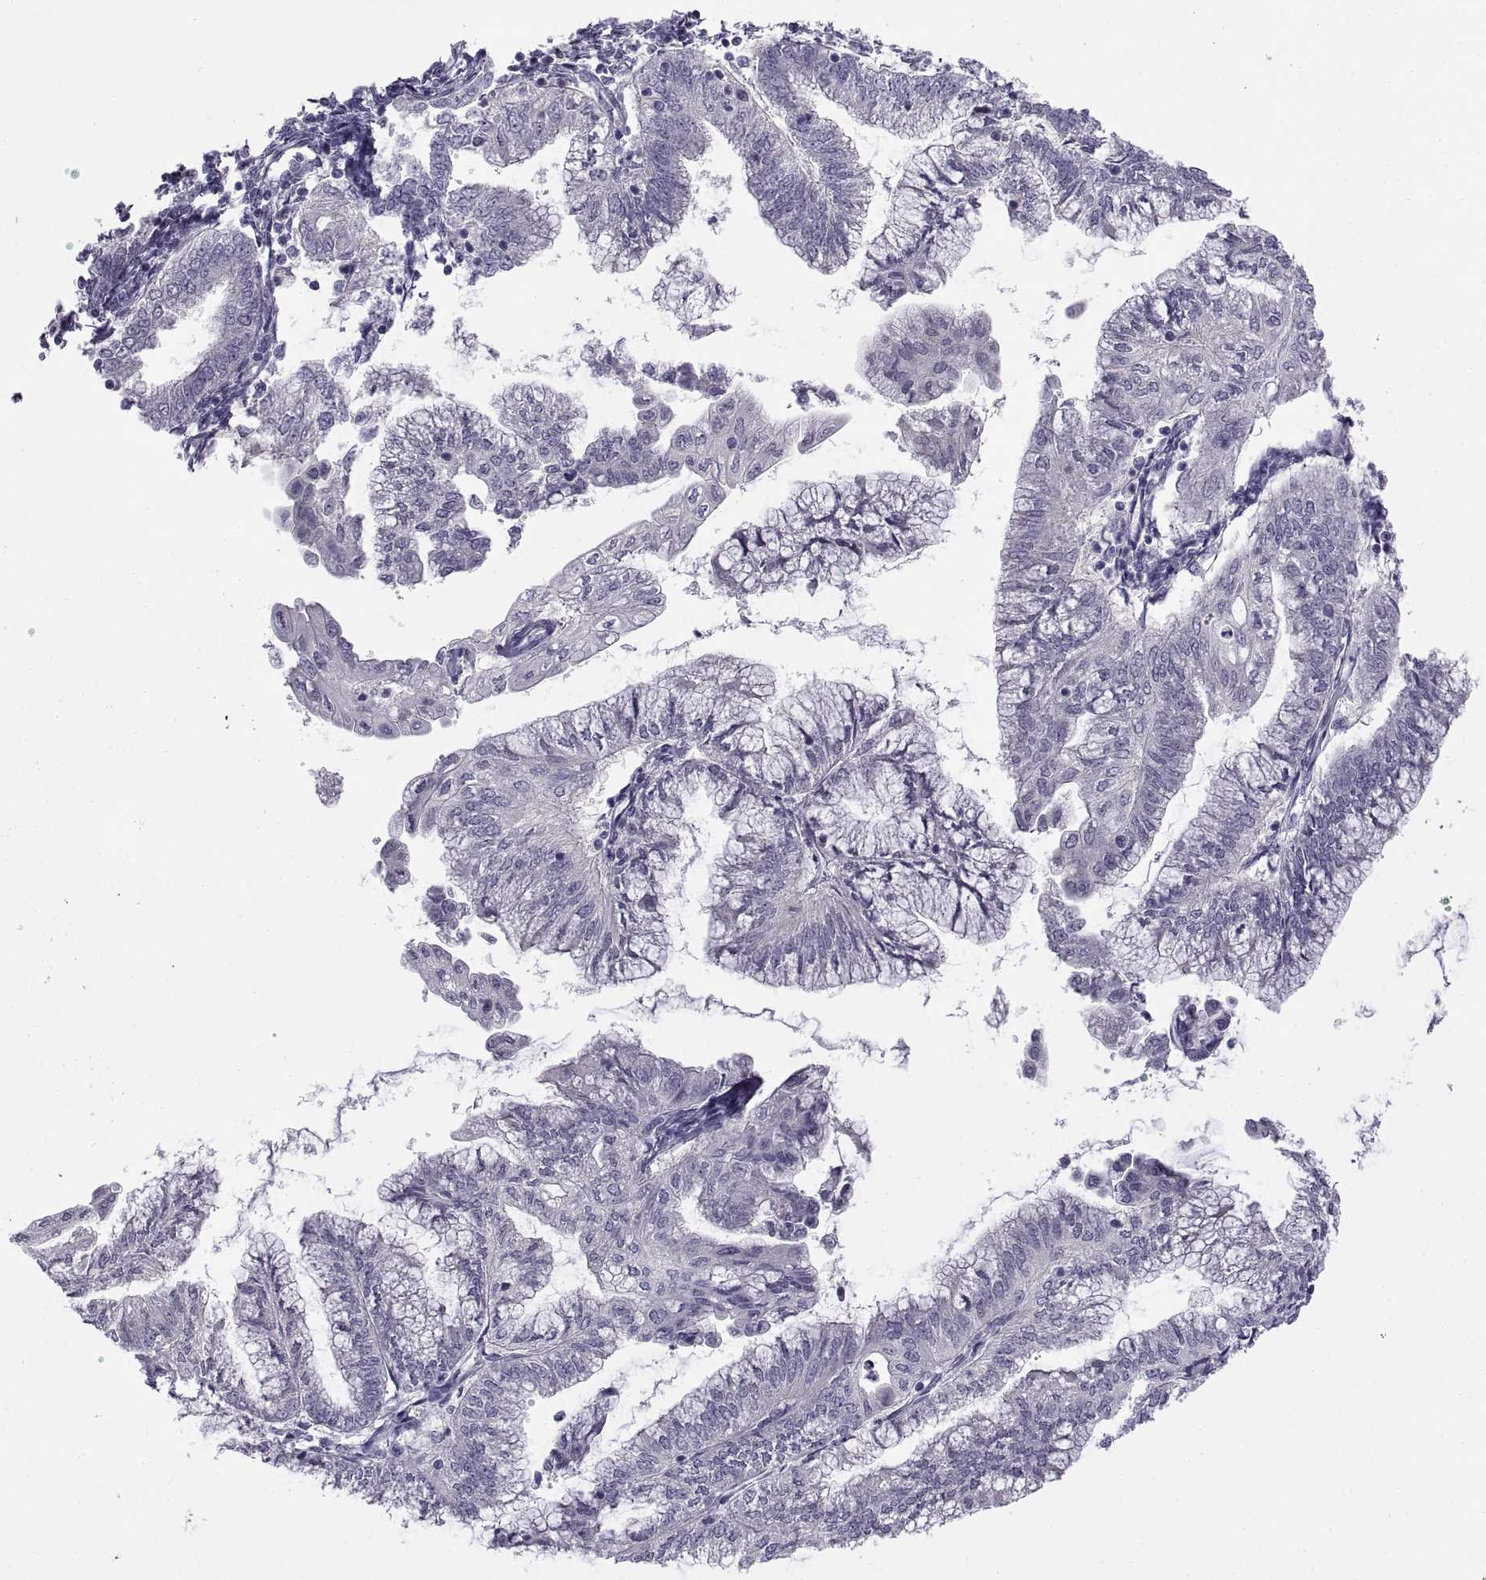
{"staining": {"intensity": "negative", "quantity": "none", "location": "none"}, "tissue": "endometrial cancer", "cell_type": "Tumor cells", "image_type": "cancer", "snomed": [{"axis": "morphology", "description": "Adenocarcinoma, NOS"}, {"axis": "topography", "description": "Endometrium"}], "caption": "Endometrial adenocarcinoma was stained to show a protein in brown. There is no significant expression in tumor cells.", "gene": "BSPH1", "patient": {"sex": "female", "age": 55}}